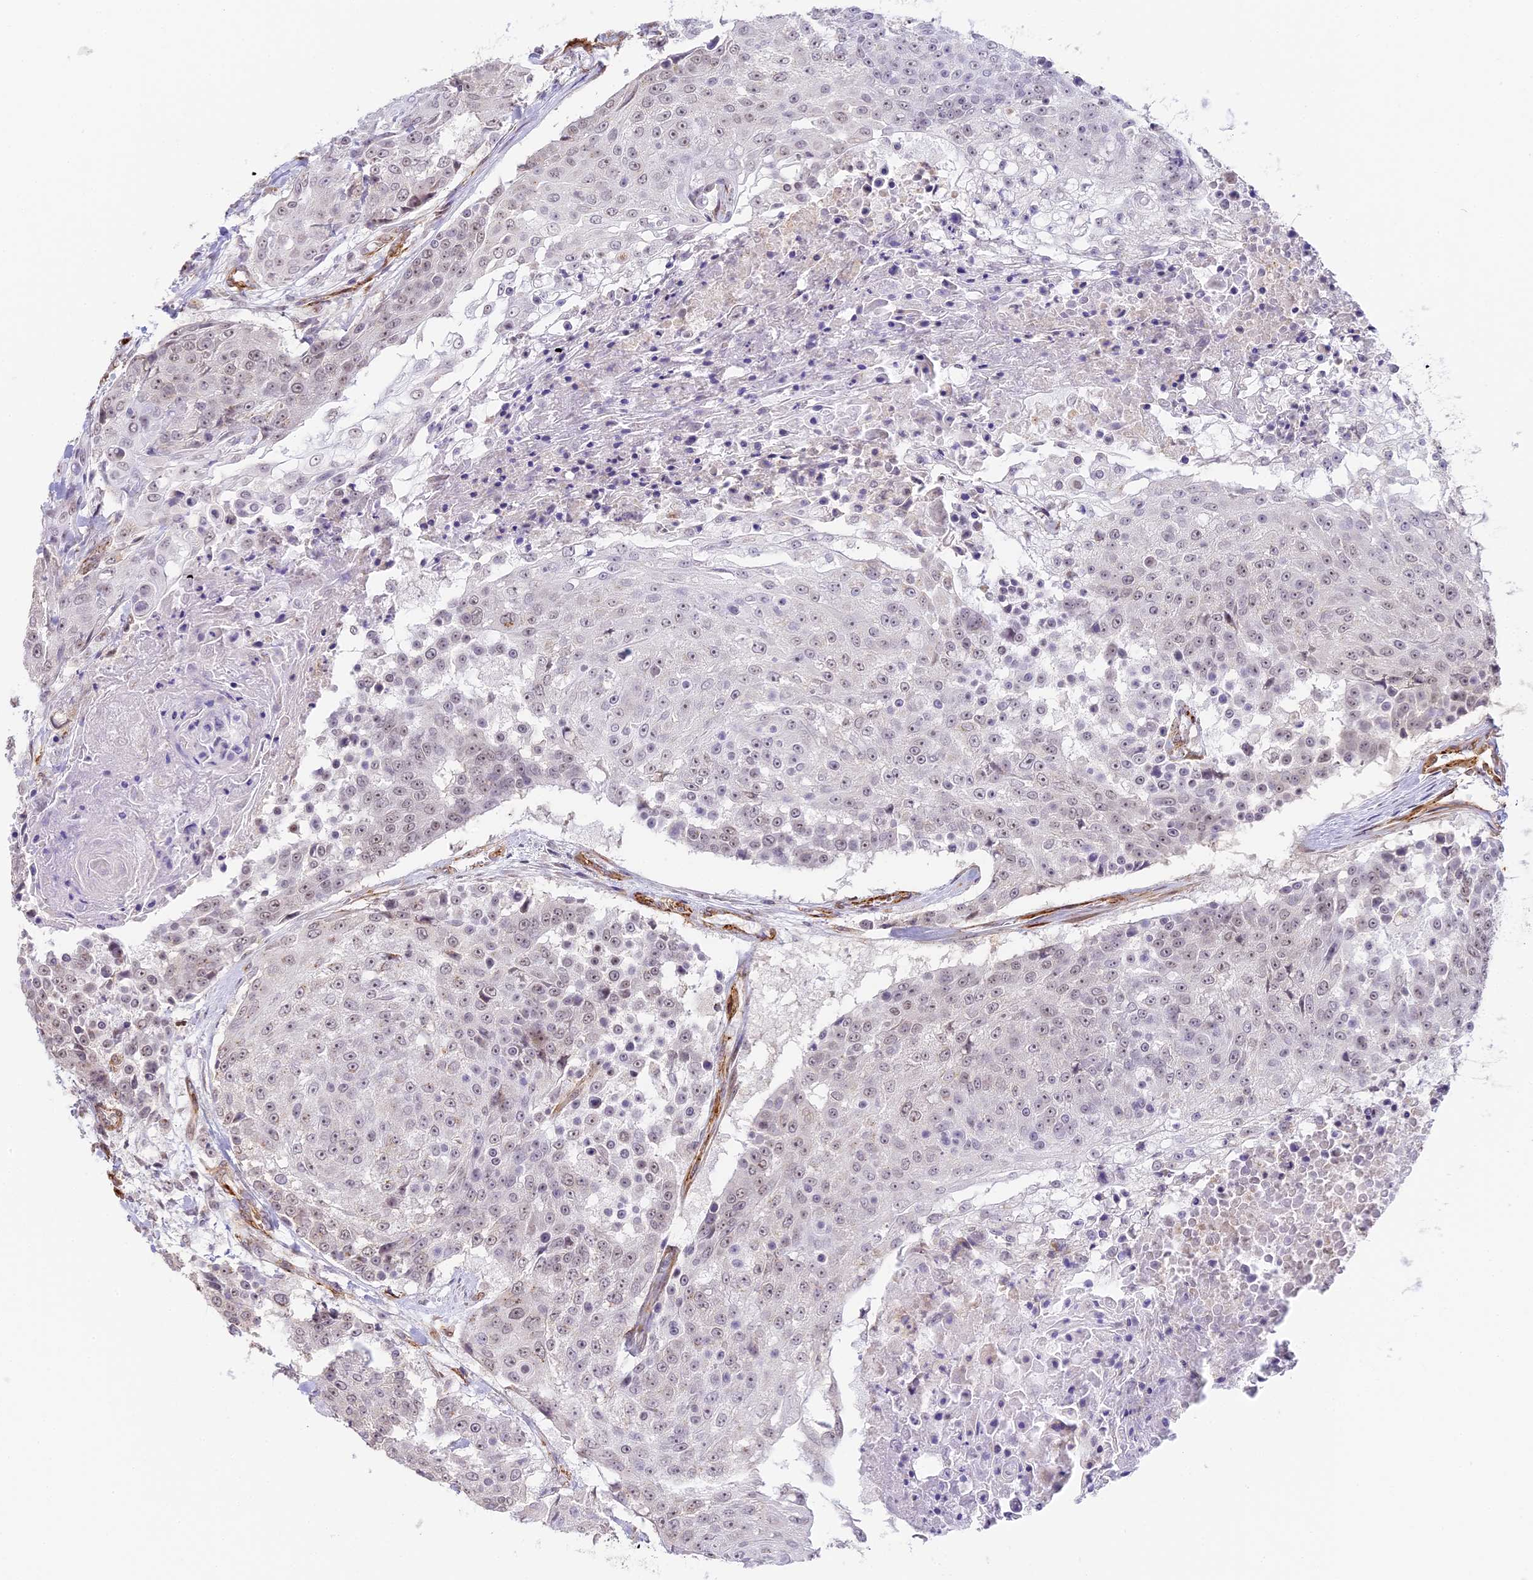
{"staining": {"intensity": "weak", "quantity": "<25%", "location": "nuclear"}, "tissue": "urothelial cancer", "cell_type": "Tumor cells", "image_type": "cancer", "snomed": [{"axis": "morphology", "description": "Urothelial carcinoma, High grade"}, {"axis": "topography", "description": "Urinary bladder"}], "caption": "Urothelial cancer was stained to show a protein in brown. There is no significant staining in tumor cells.", "gene": "HEATR5B", "patient": {"sex": "female", "age": 63}}